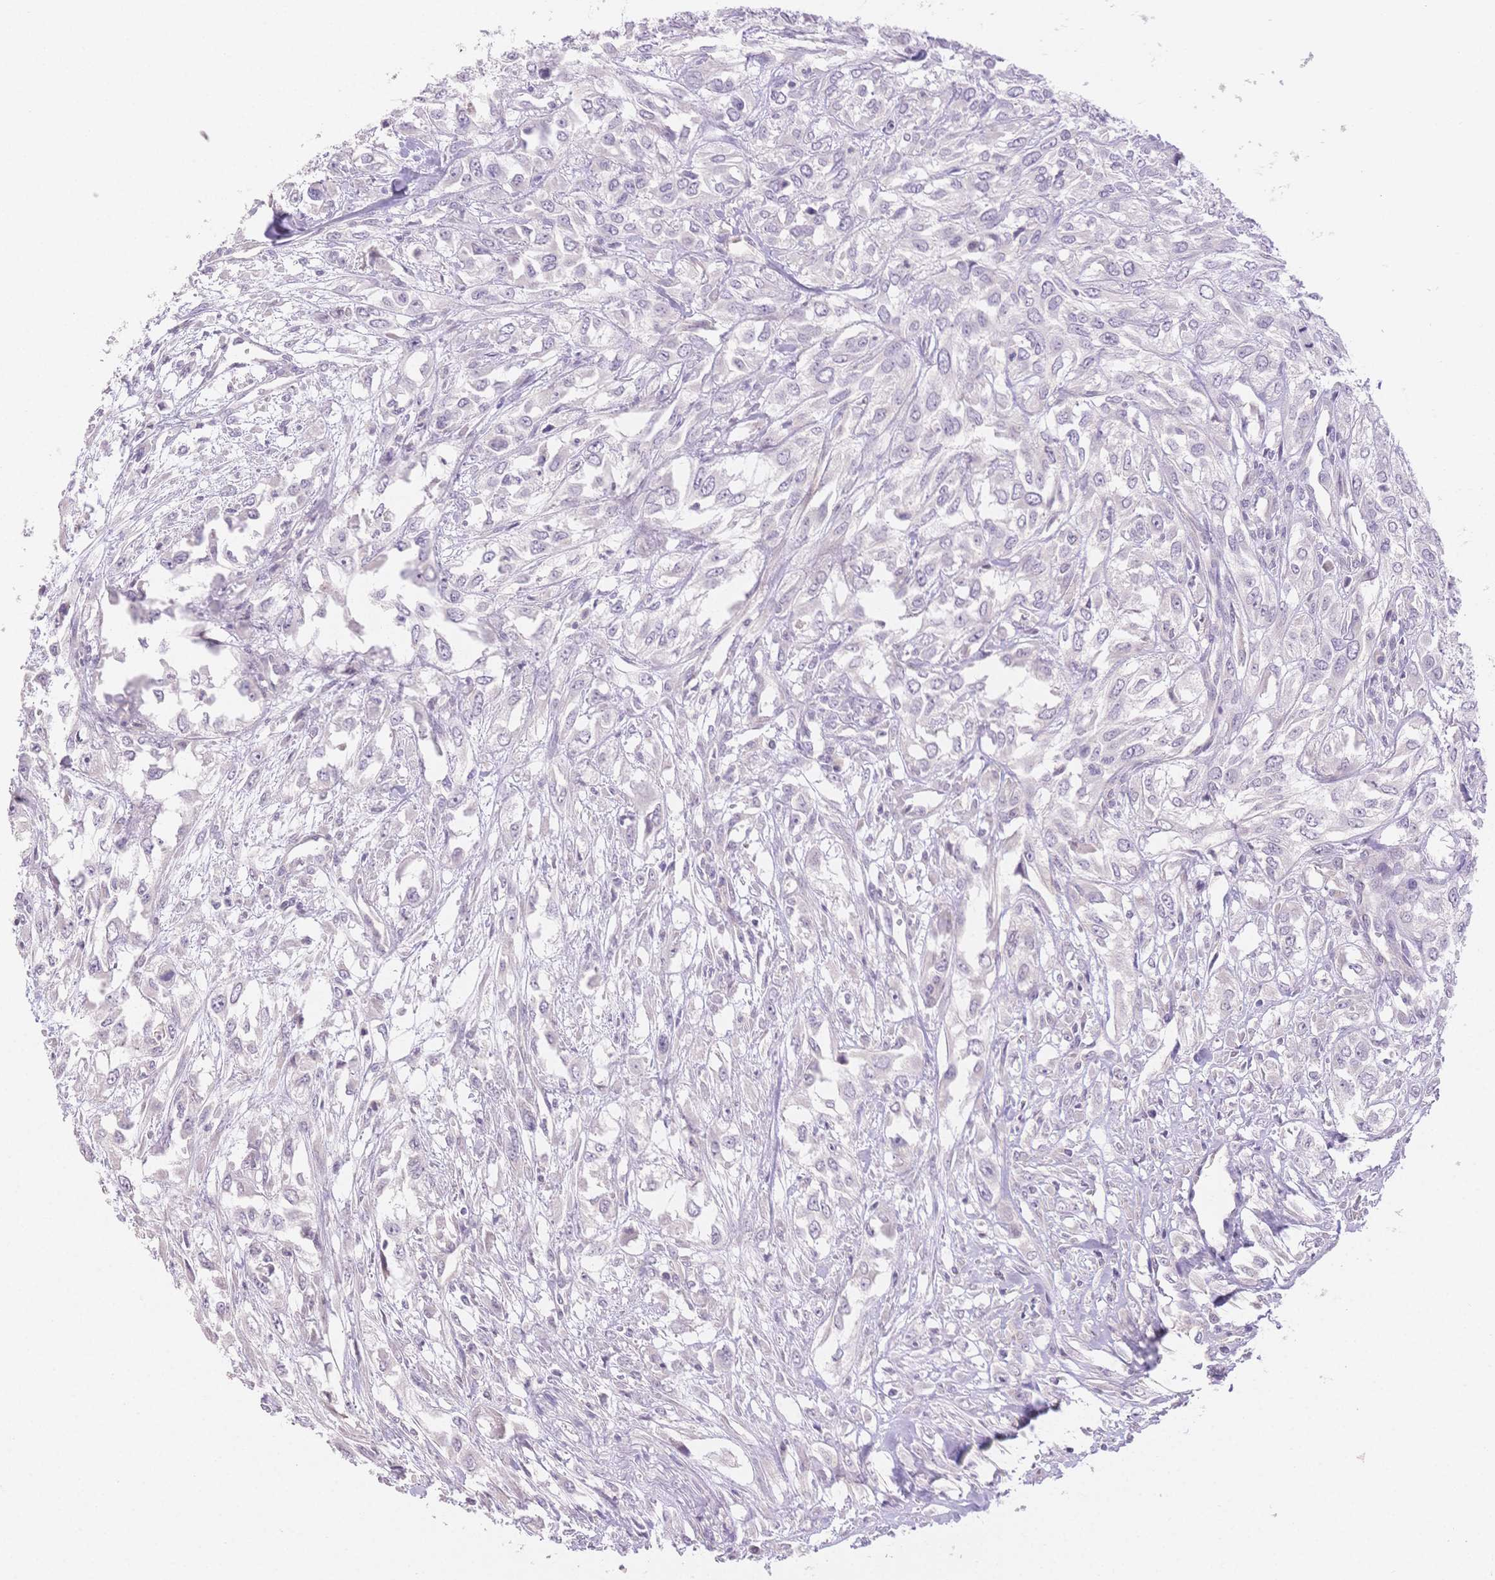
{"staining": {"intensity": "negative", "quantity": "none", "location": "none"}, "tissue": "urothelial cancer", "cell_type": "Tumor cells", "image_type": "cancer", "snomed": [{"axis": "morphology", "description": "Urothelial carcinoma, High grade"}, {"axis": "topography", "description": "Urinary bladder"}], "caption": "This is an immunohistochemistry (IHC) image of human high-grade urothelial carcinoma. There is no staining in tumor cells.", "gene": "SUV39H2", "patient": {"sex": "male", "age": 67}}